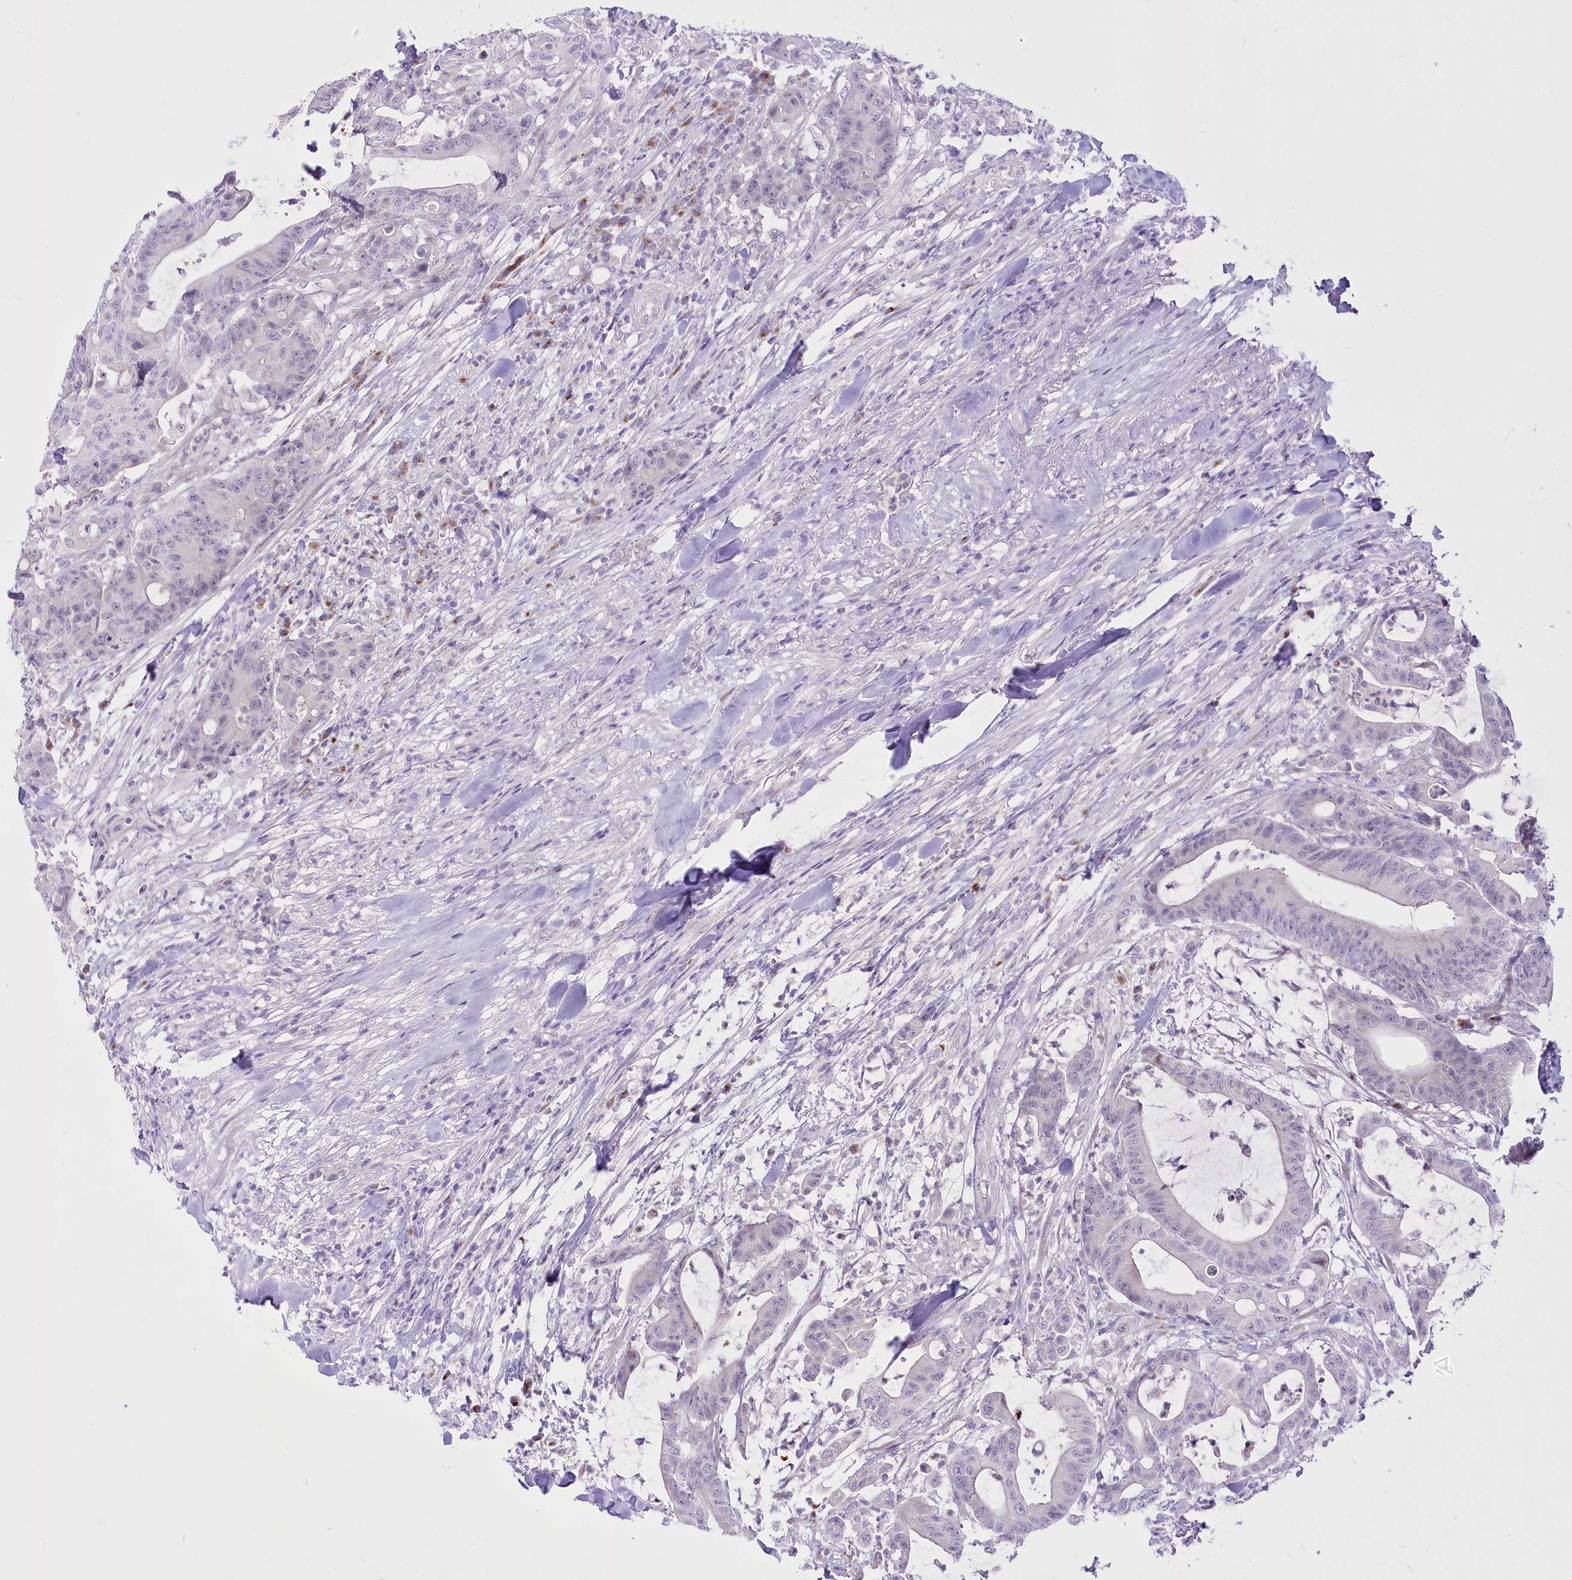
{"staining": {"intensity": "negative", "quantity": "none", "location": "none"}, "tissue": "colorectal cancer", "cell_type": "Tumor cells", "image_type": "cancer", "snomed": [{"axis": "morphology", "description": "Adenocarcinoma, NOS"}, {"axis": "topography", "description": "Colon"}], "caption": "DAB (3,3'-diaminobenzidine) immunohistochemical staining of adenocarcinoma (colorectal) displays no significant positivity in tumor cells. Nuclei are stained in blue.", "gene": "BEND7", "patient": {"sex": "female", "age": 84}}